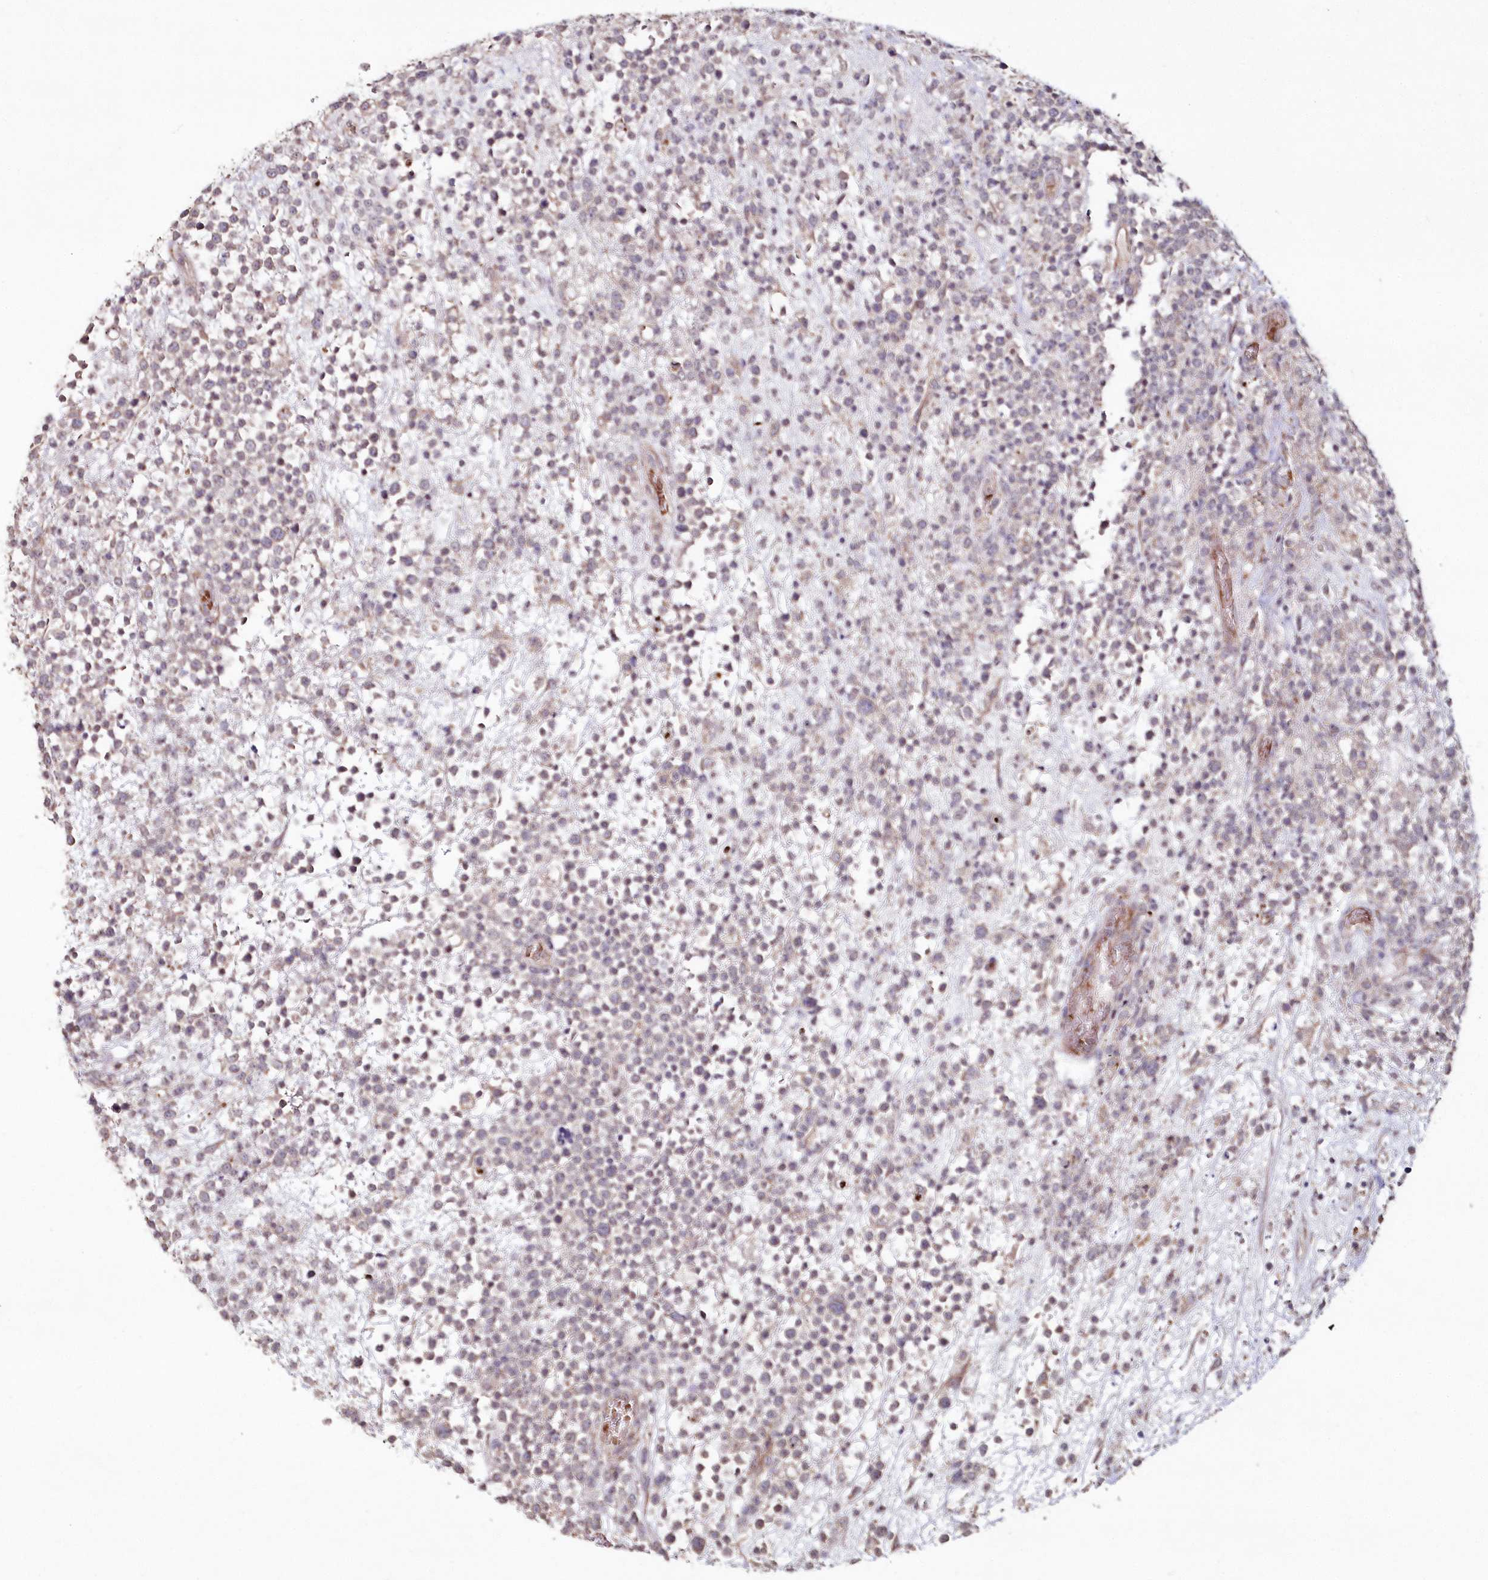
{"staining": {"intensity": "weak", "quantity": "<25%", "location": "cytoplasmic/membranous"}, "tissue": "lymphoma", "cell_type": "Tumor cells", "image_type": "cancer", "snomed": [{"axis": "morphology", "description": "Malignant lymphoma, non-Hodgkin's type, High grade"}, {"axis": "topography", "description": "Colon"}], "caption": "A histopathology image of human lymphoma is negative for staining in tumor cells.", "gene": "HYCC2", "patient": {"sex": "female", "age": 53}}